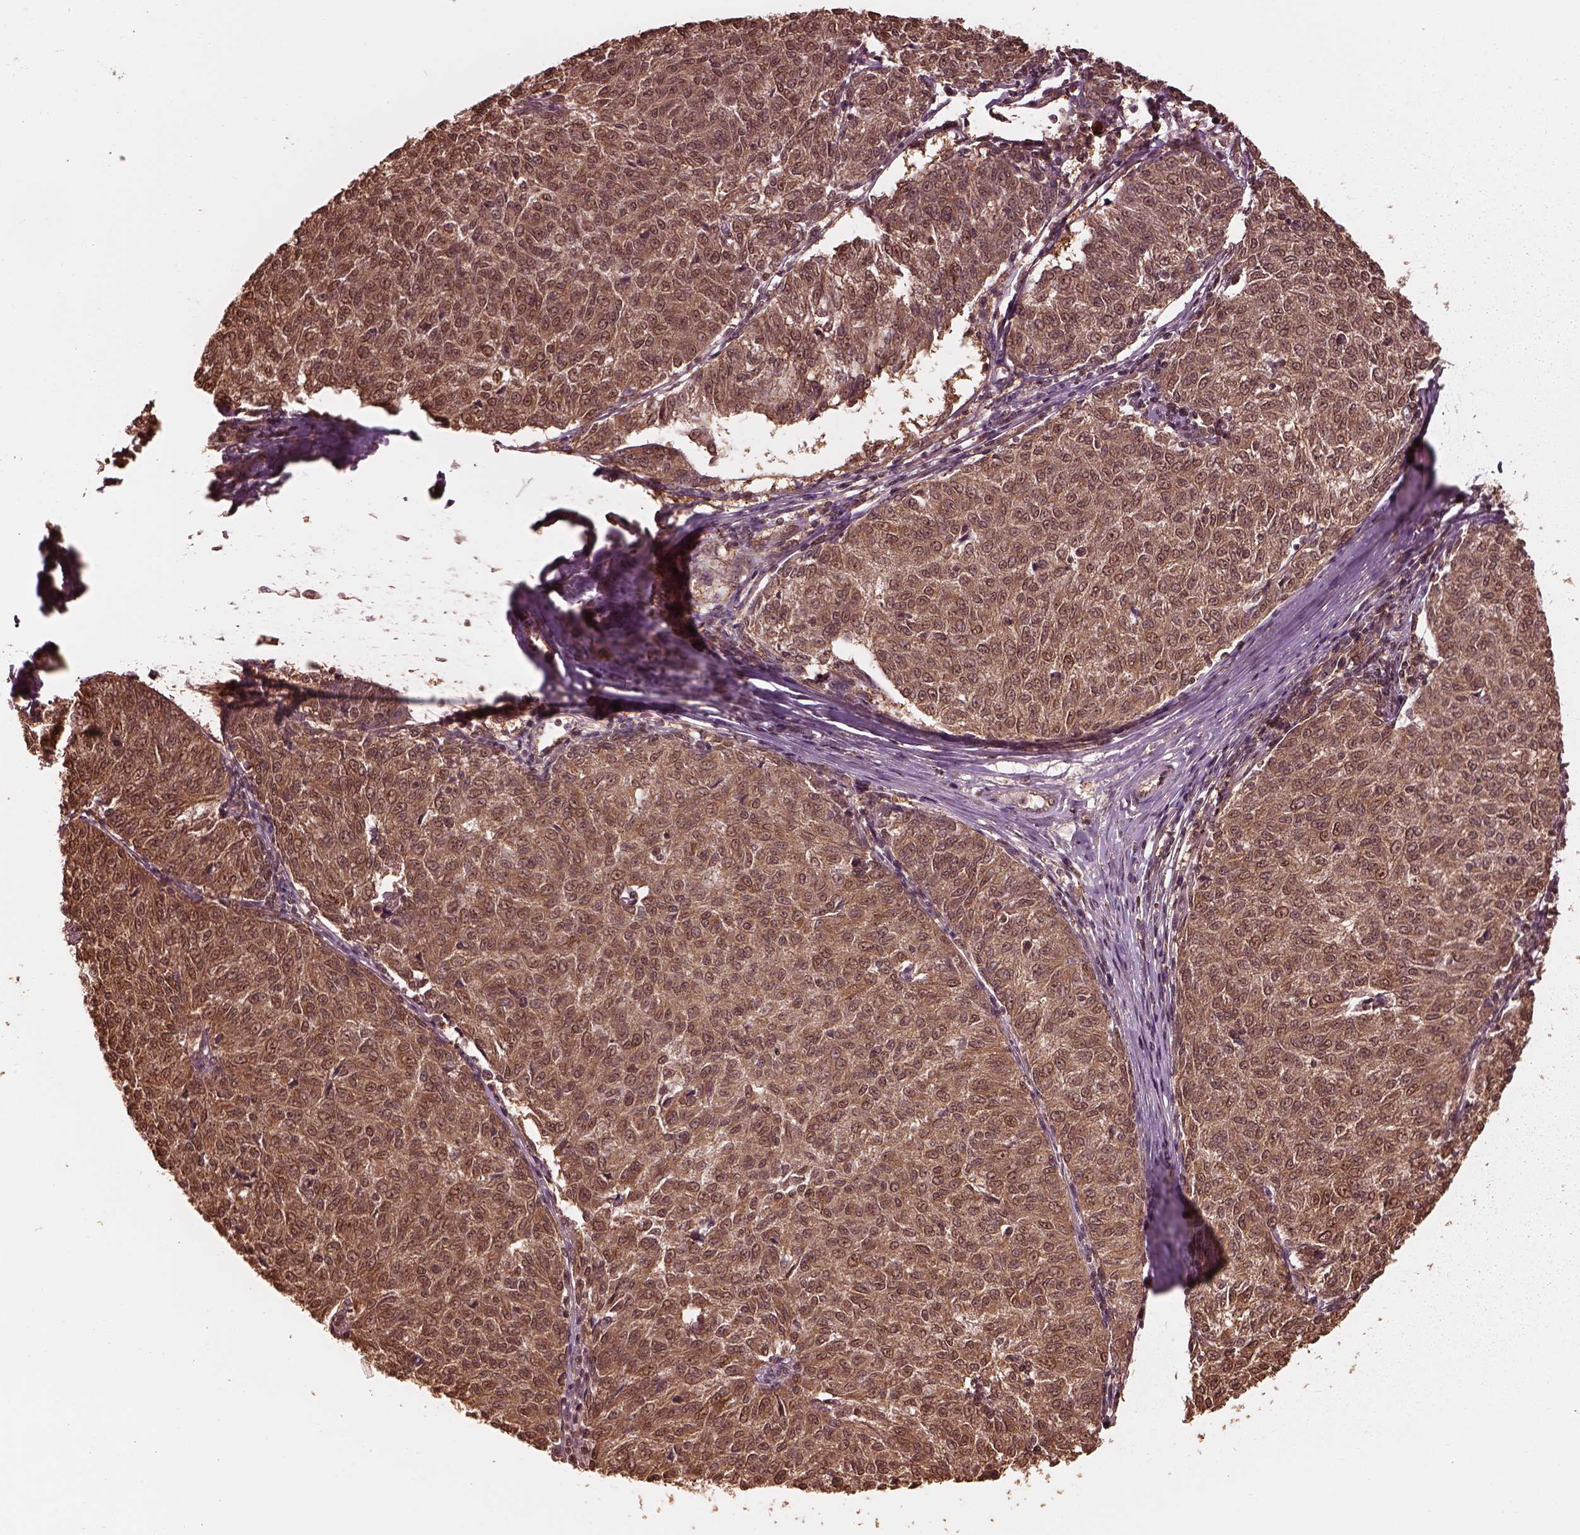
{"staining": {"intensity": "moderate", "quantity": ">75%", "location": "cytoplasmic/membranous"}, "tissue": "melanoma", "cell_type": "Tumor cells", "image_type": "cancer", "snomed": [{"axis": "morphology", "description": "Malignant melanoma, NOS"}, {"axis": "topography", "description": "Skin"}], "caption": "Human melanoma stained with a brown dye displays moderate cytoplasmic/membranous positive expression in approximately >75% of tumor cells.", "gene": "PSMC5", "patient": {"sex": "female", "age": 72}}